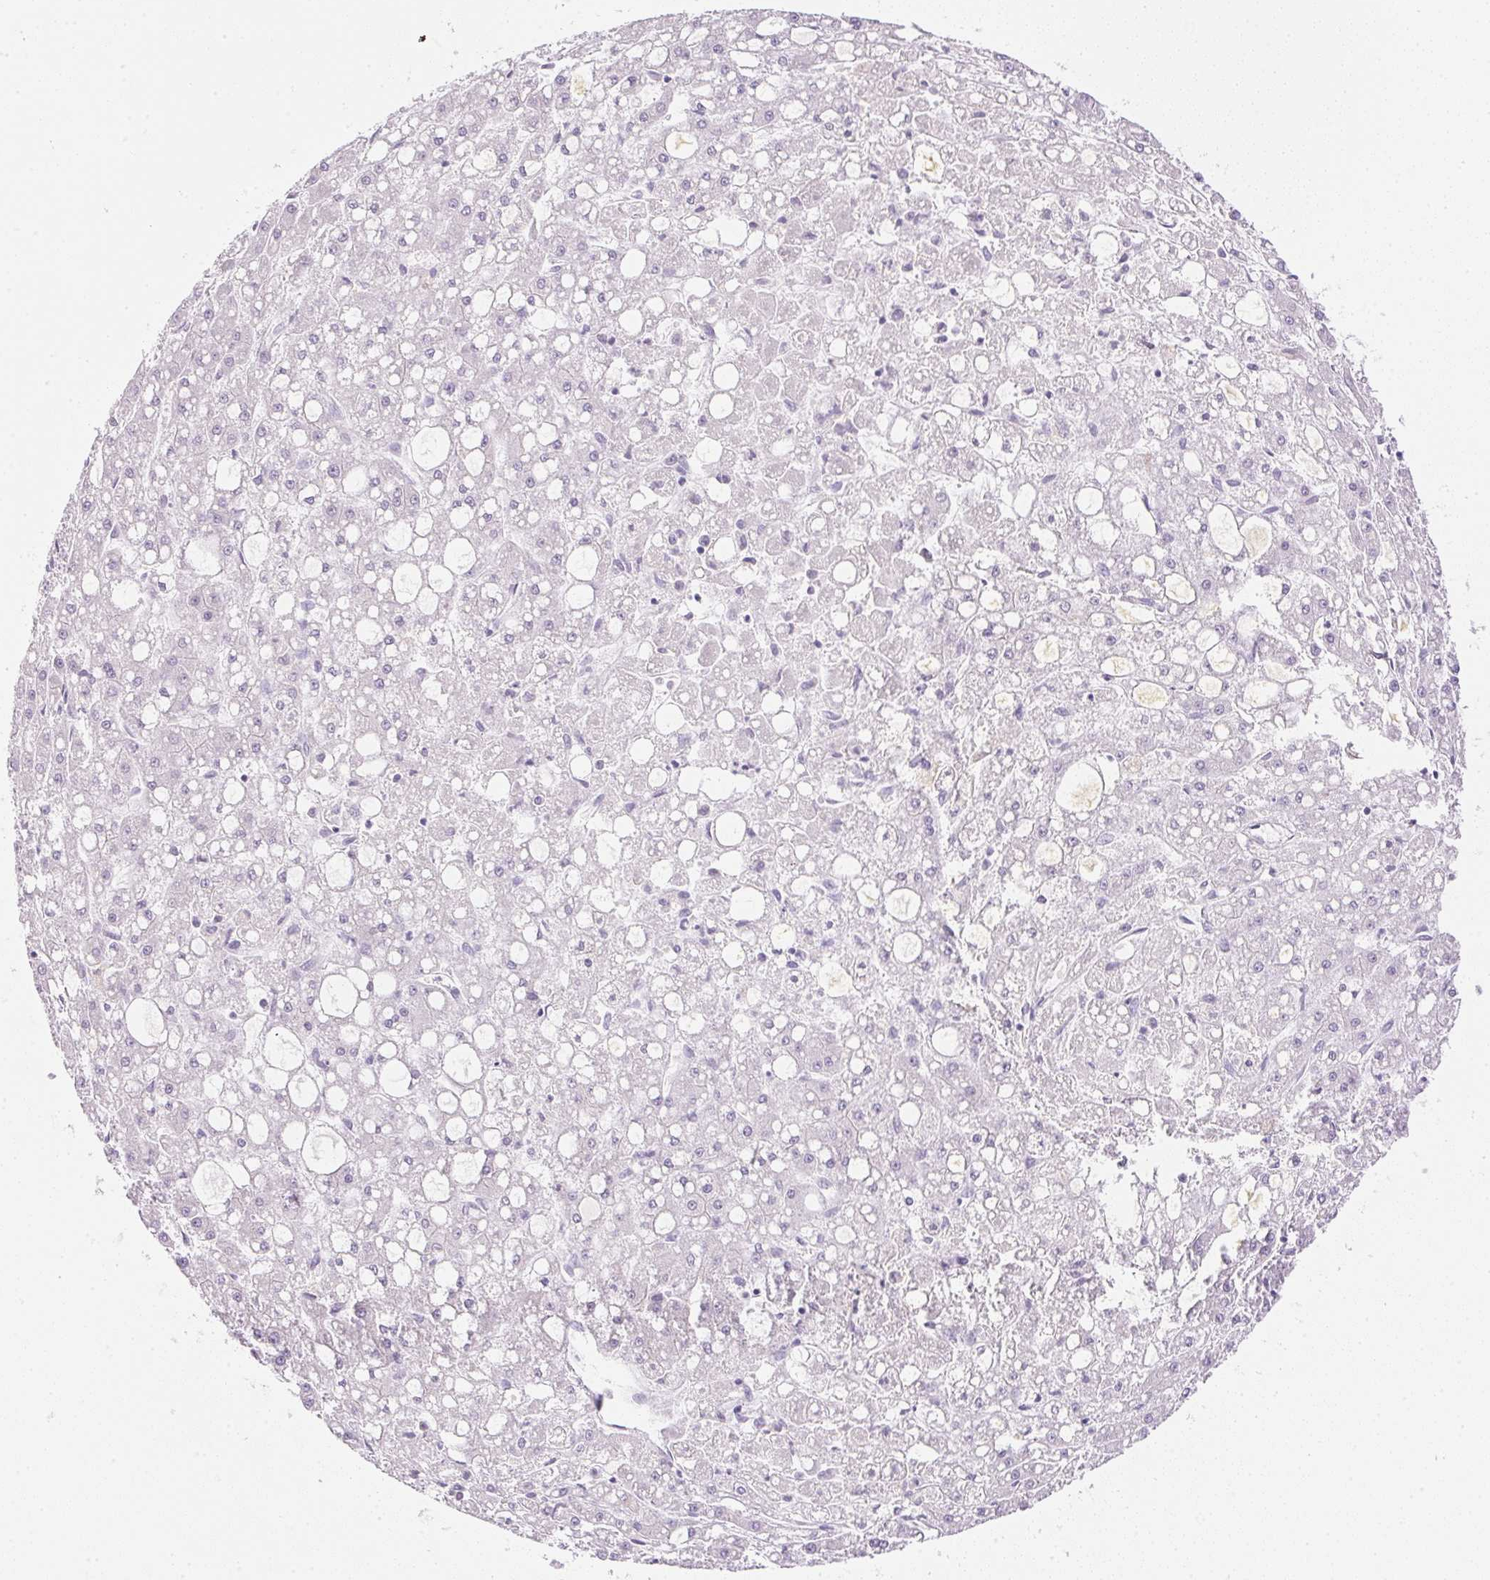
{"staining": {"intensity": "negative", "quantity": "none", "location": "none"}, "tissue": "liver cancer", "cell_type": "Tumor cells", "image_type": "cancer", "snomed": [{"axis": "morphology", "description": "Carcinoma, Hepatocellular, NOS"}, {"axis": "topography", "description": "Liver"}], "caption": "This is an IHC photomicrograph of liver hepatocellular carcinoma. There is no positivity in tumor cells.", "gene": "ATP6V1G3", "patient": {"sex": "male", "age": 67}}